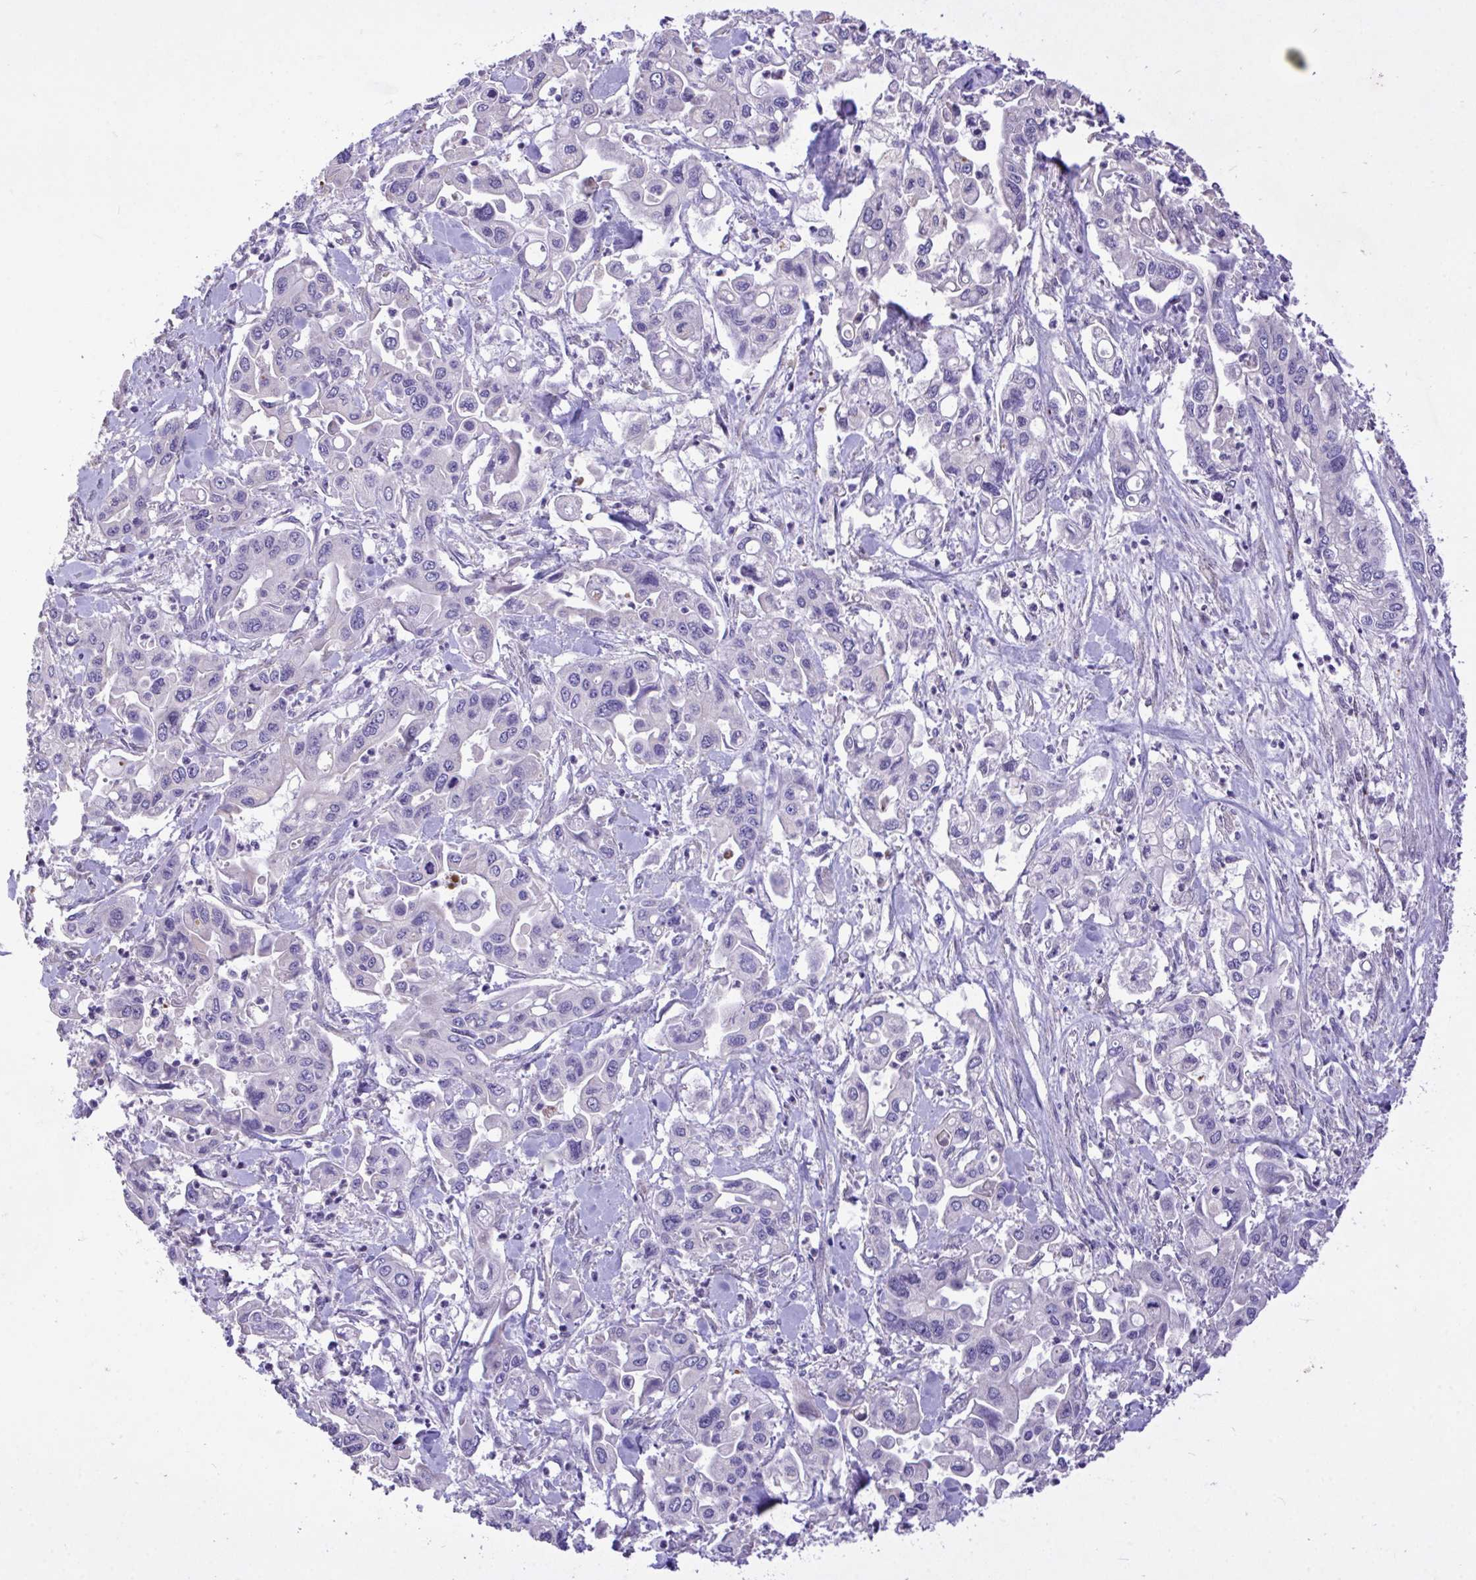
{"staining": {"intensity": "negative", "quantity": "none", "location": "none"}, "tissue": "pancreatic cancer", "cell_type": "Tumor cells", "image_type": "cancer", "snomed": [{"axis": "morphology", "description": "Adenocarcinoma, NOS"}, {"axis": "topography", "description": "Pancreas"}], "caption": "This is an immunohistochemistry (IHC) micrograph of human pancreatic cancer (adenocarcinoma). There is no staining in tumor cells.", "gene": "MPC2", "patient": {"sex": "male", "age": 62}}